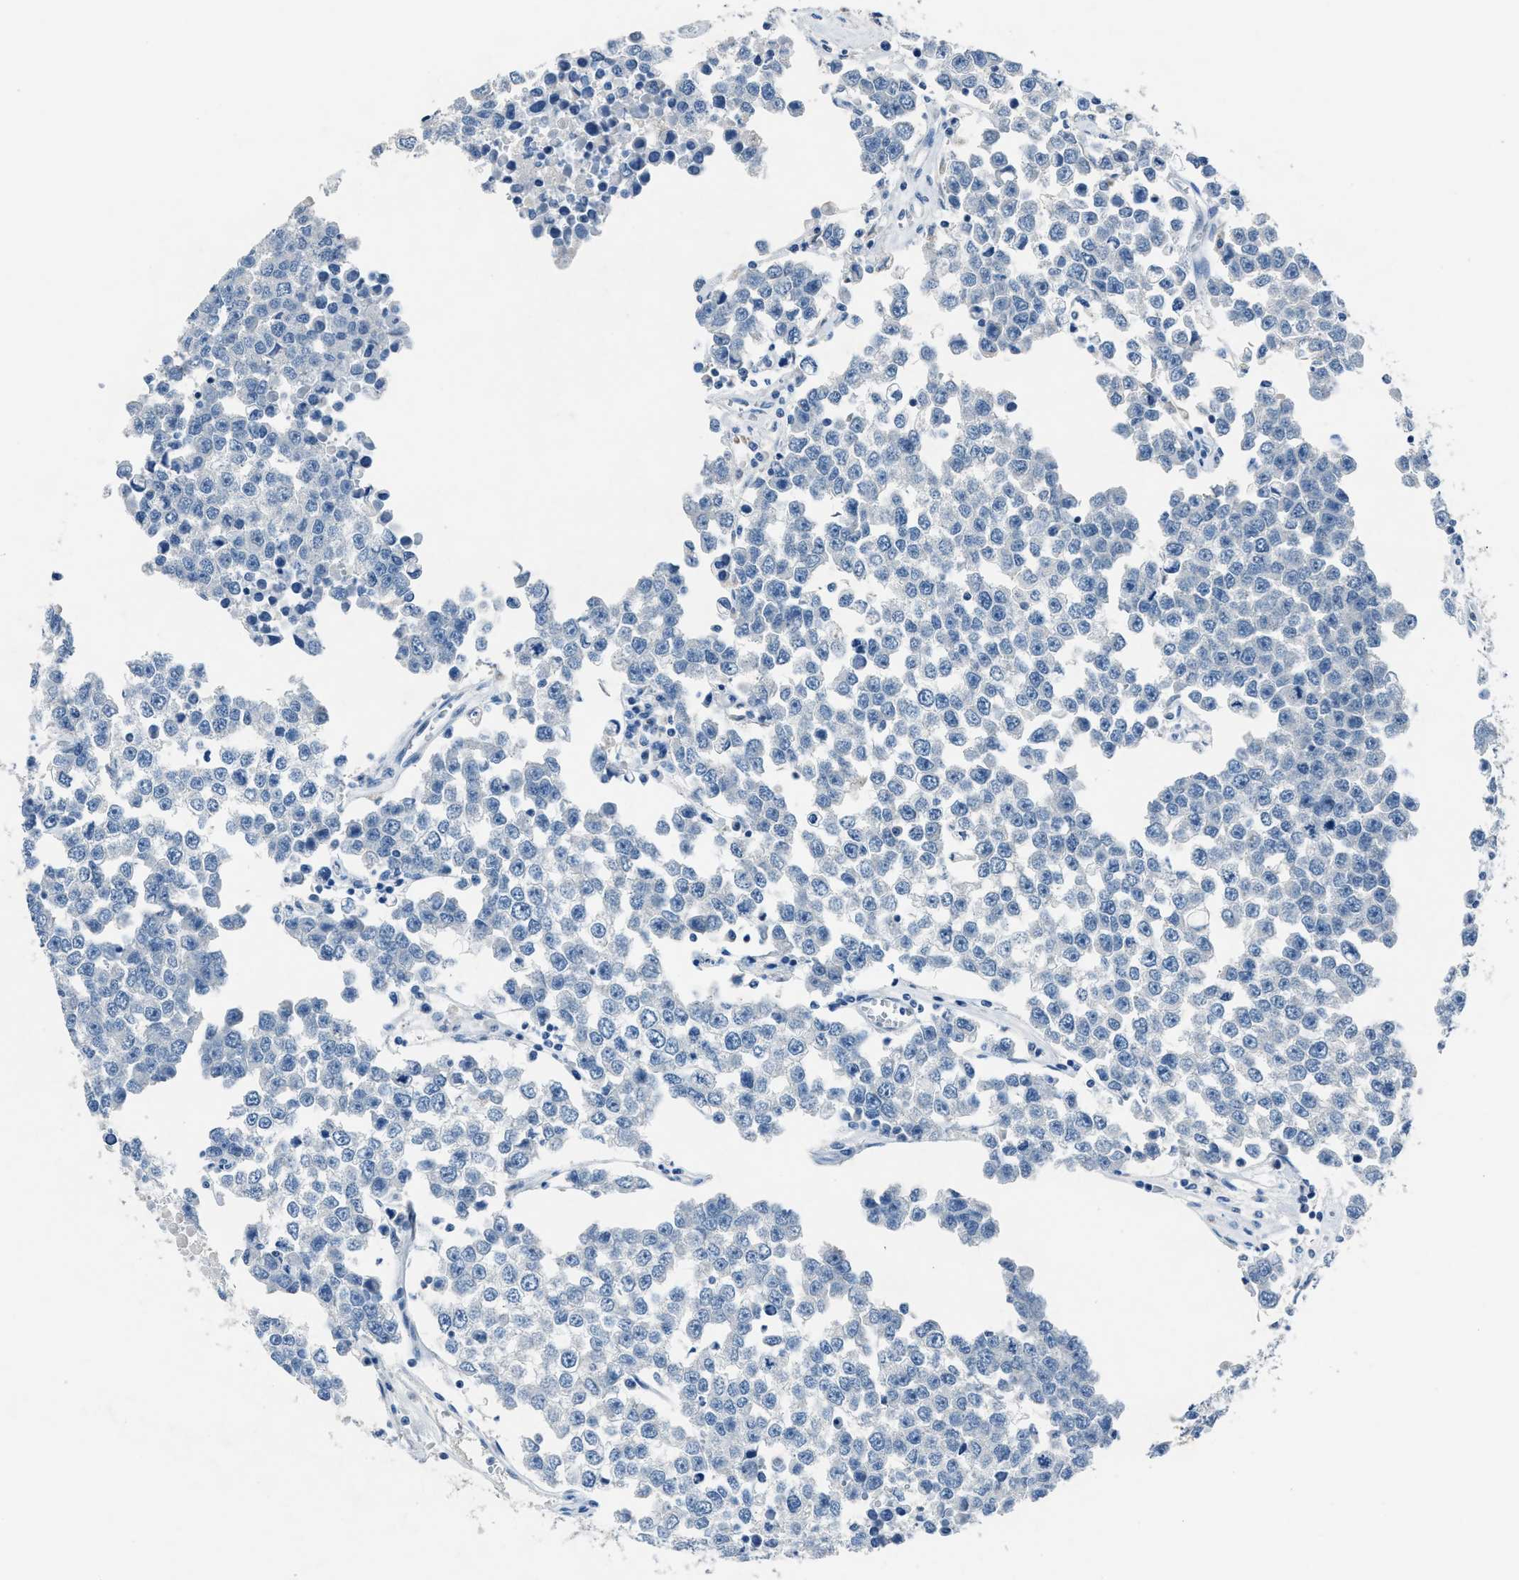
{"staining": {"intensity": "negative", "quantity": "none", "location": "none"}, "tissue": "testis cancer", "cell_type": "Tumor cells", "image_type": "cancer", "snomed": [{"axis": "morphology", "description": "Seminoma, NOS"}, {"axis": "morphology", "description": "Carcinoma, Embryonal, NOS"}, {"axis": "topography", "description": "Testis"}], "caption": "An IHC photomicrograph of testis cancer (seminoma) is shown. There is no staining in tumor cells of testis cancer (seminoma). (DAB (3,3'-diaminobenzidine) immunohistochemistry (IHC), high magnification).", "gene": "ADAM2", "patient": {"sex": "male", "age": 52}}